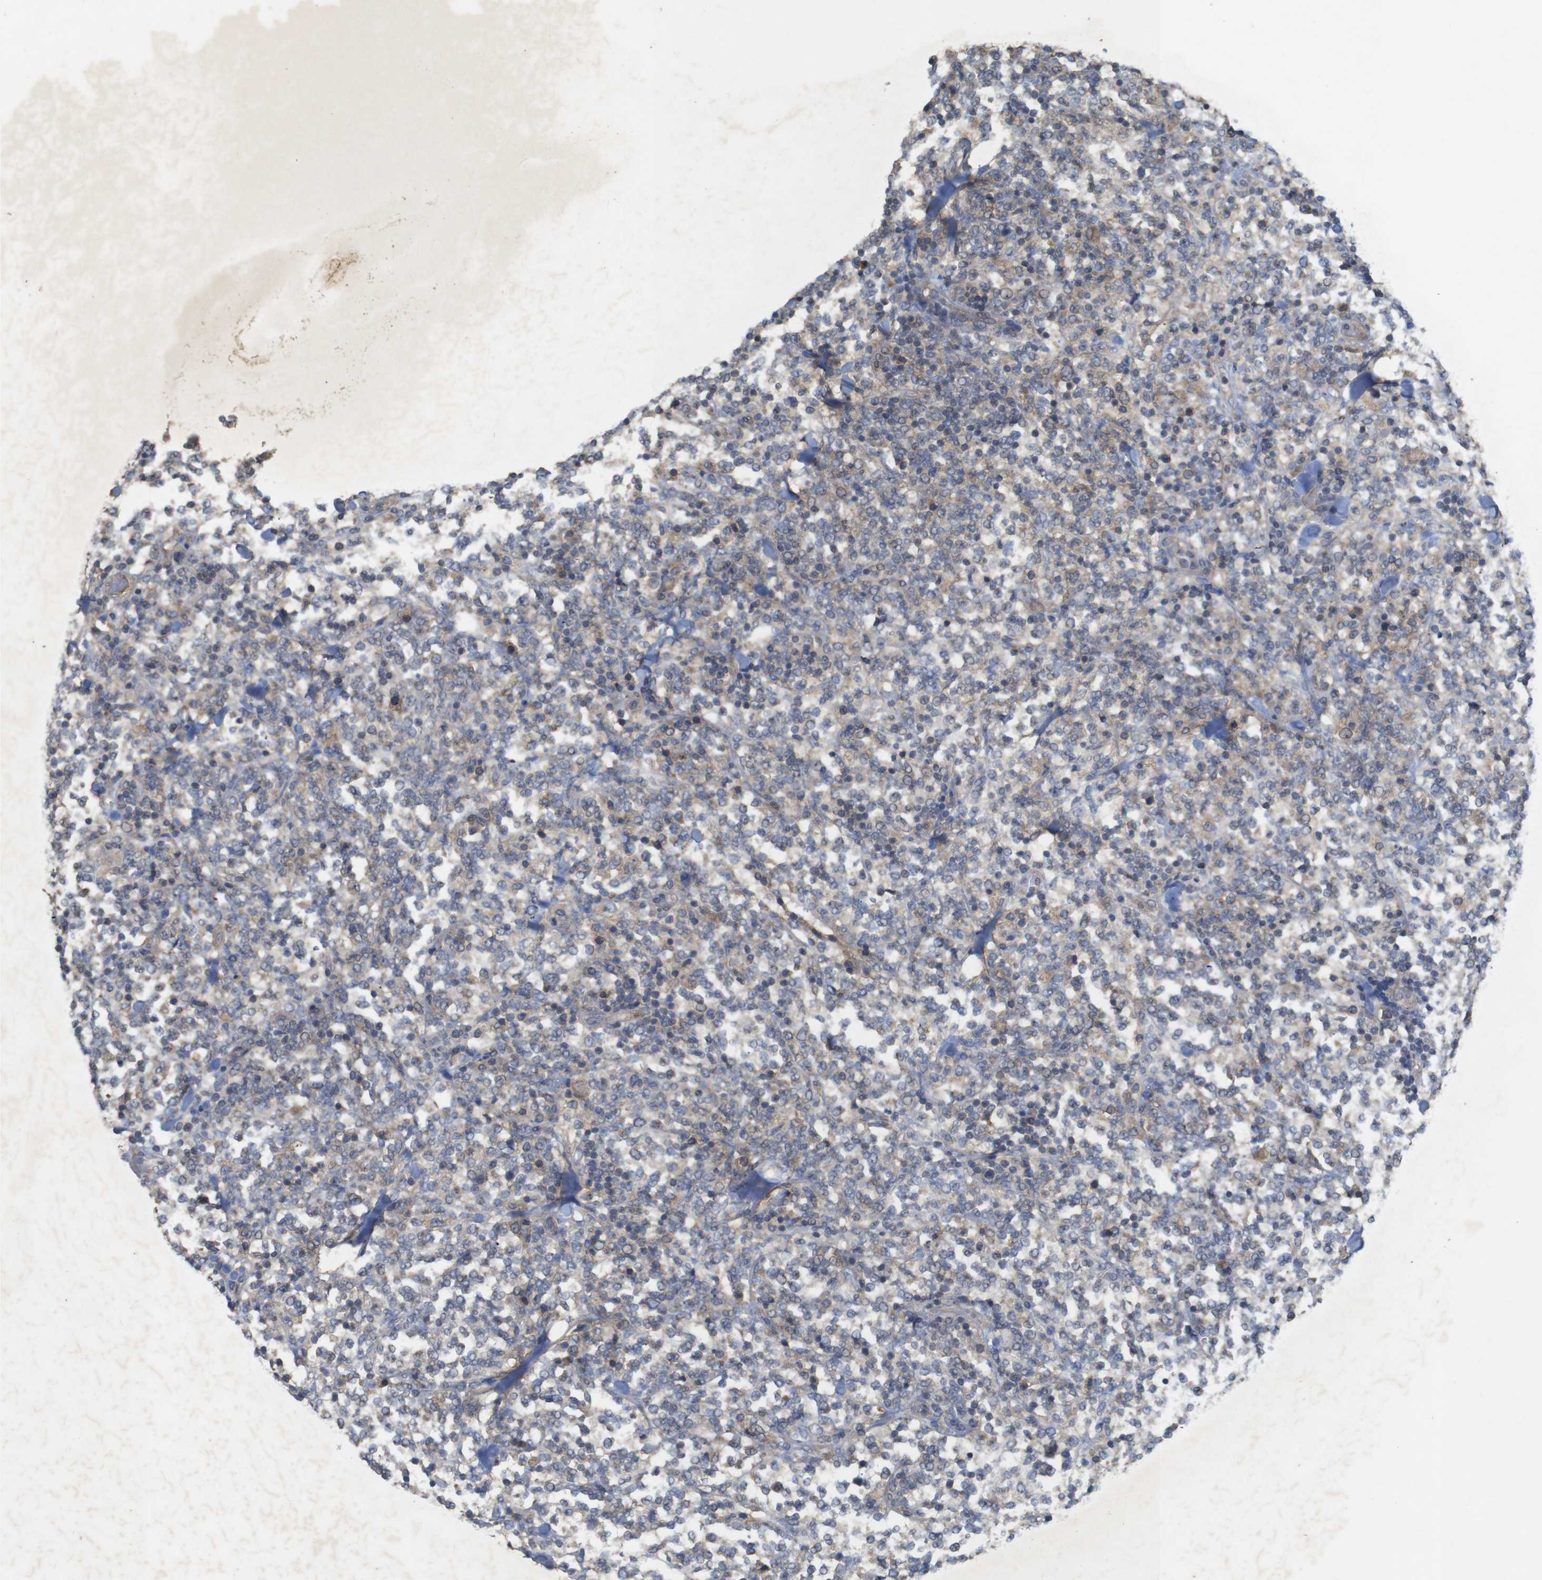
{"staining": {"intensity": "weak", "quantity": ">75%", "location": "cytoplasmic/membranous"}, "tissue": "lymphoma", "cell_type": "Tumor cells", "image_type": "cancer", "snomed": [{"axis": "morphology", "description": "Malignant lymphoma, non-Hodgkin's type, High grade"}, {"axis": "topography", "description": "Soft tissue"}], "caption": "Approximately >75% of tumor cells in human lymphoma show weak cytoplasmic/membranous protein positivity as visualized by brown immunohistochemical staining.", "gene": "KCNS3", "patient": {"sex": "male", "age": 18}}